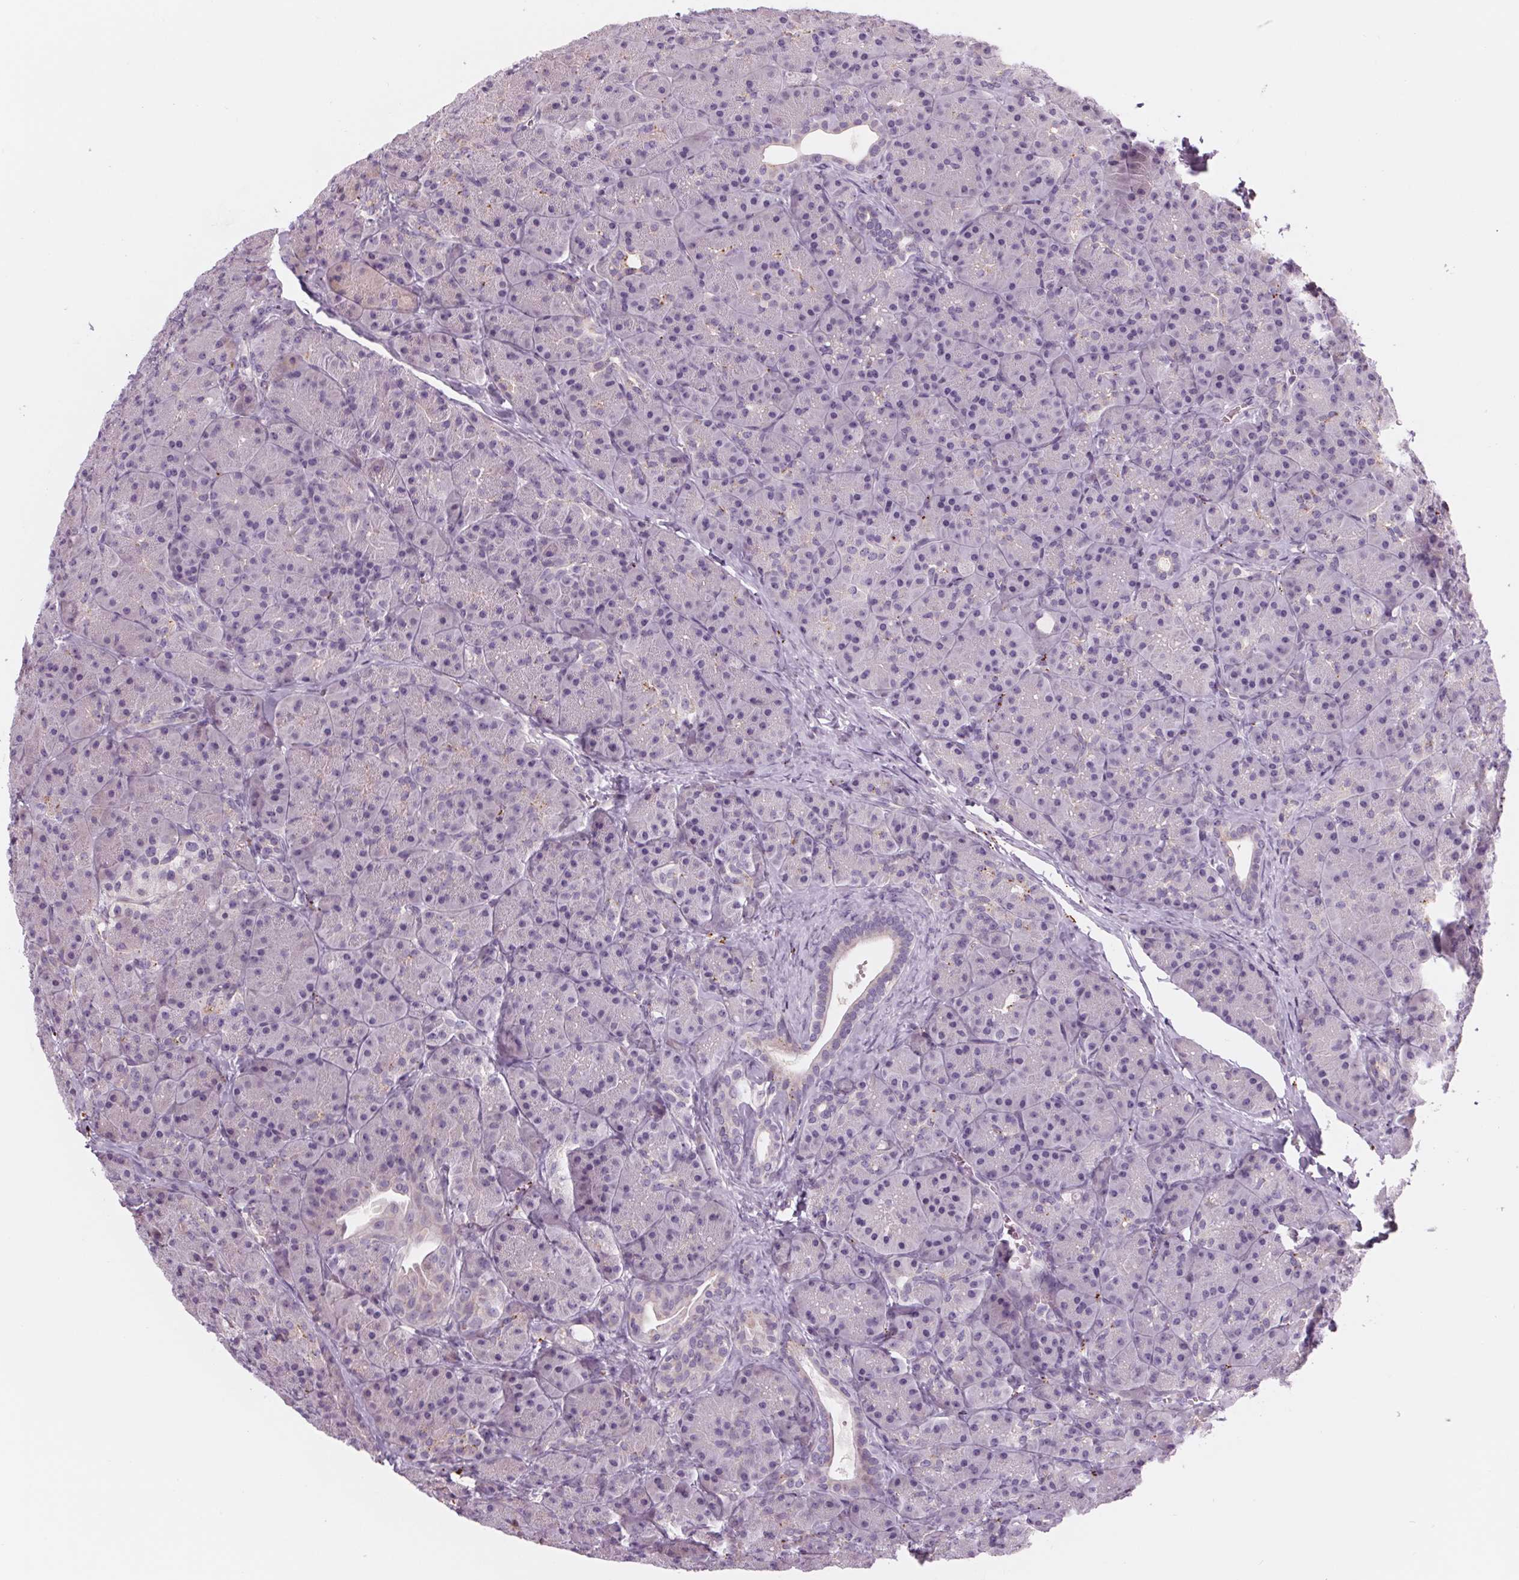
{"staining": {"intensity": "negative", "quantity": "none", "location": "none"}, "tissue": "pancreas", "cell_type": "Exocrine glandular cells", "image_type": "normal", "snomed": [{"axis": "morphology", "description": "Normal tissue, NOS"}, {"axis": "topography", "description": "Pancreas"}], "caption": "This micrograph is of unremarkable pancreas stained with immunohistochemistry to label a protein in brown with the nuclei are counter-stained blue. There is no expression in exocrine glandular cells. (DAB IHC, high magnification).", "gene": "SAMD5", "patient": {"sex": "male", "age": 57}}